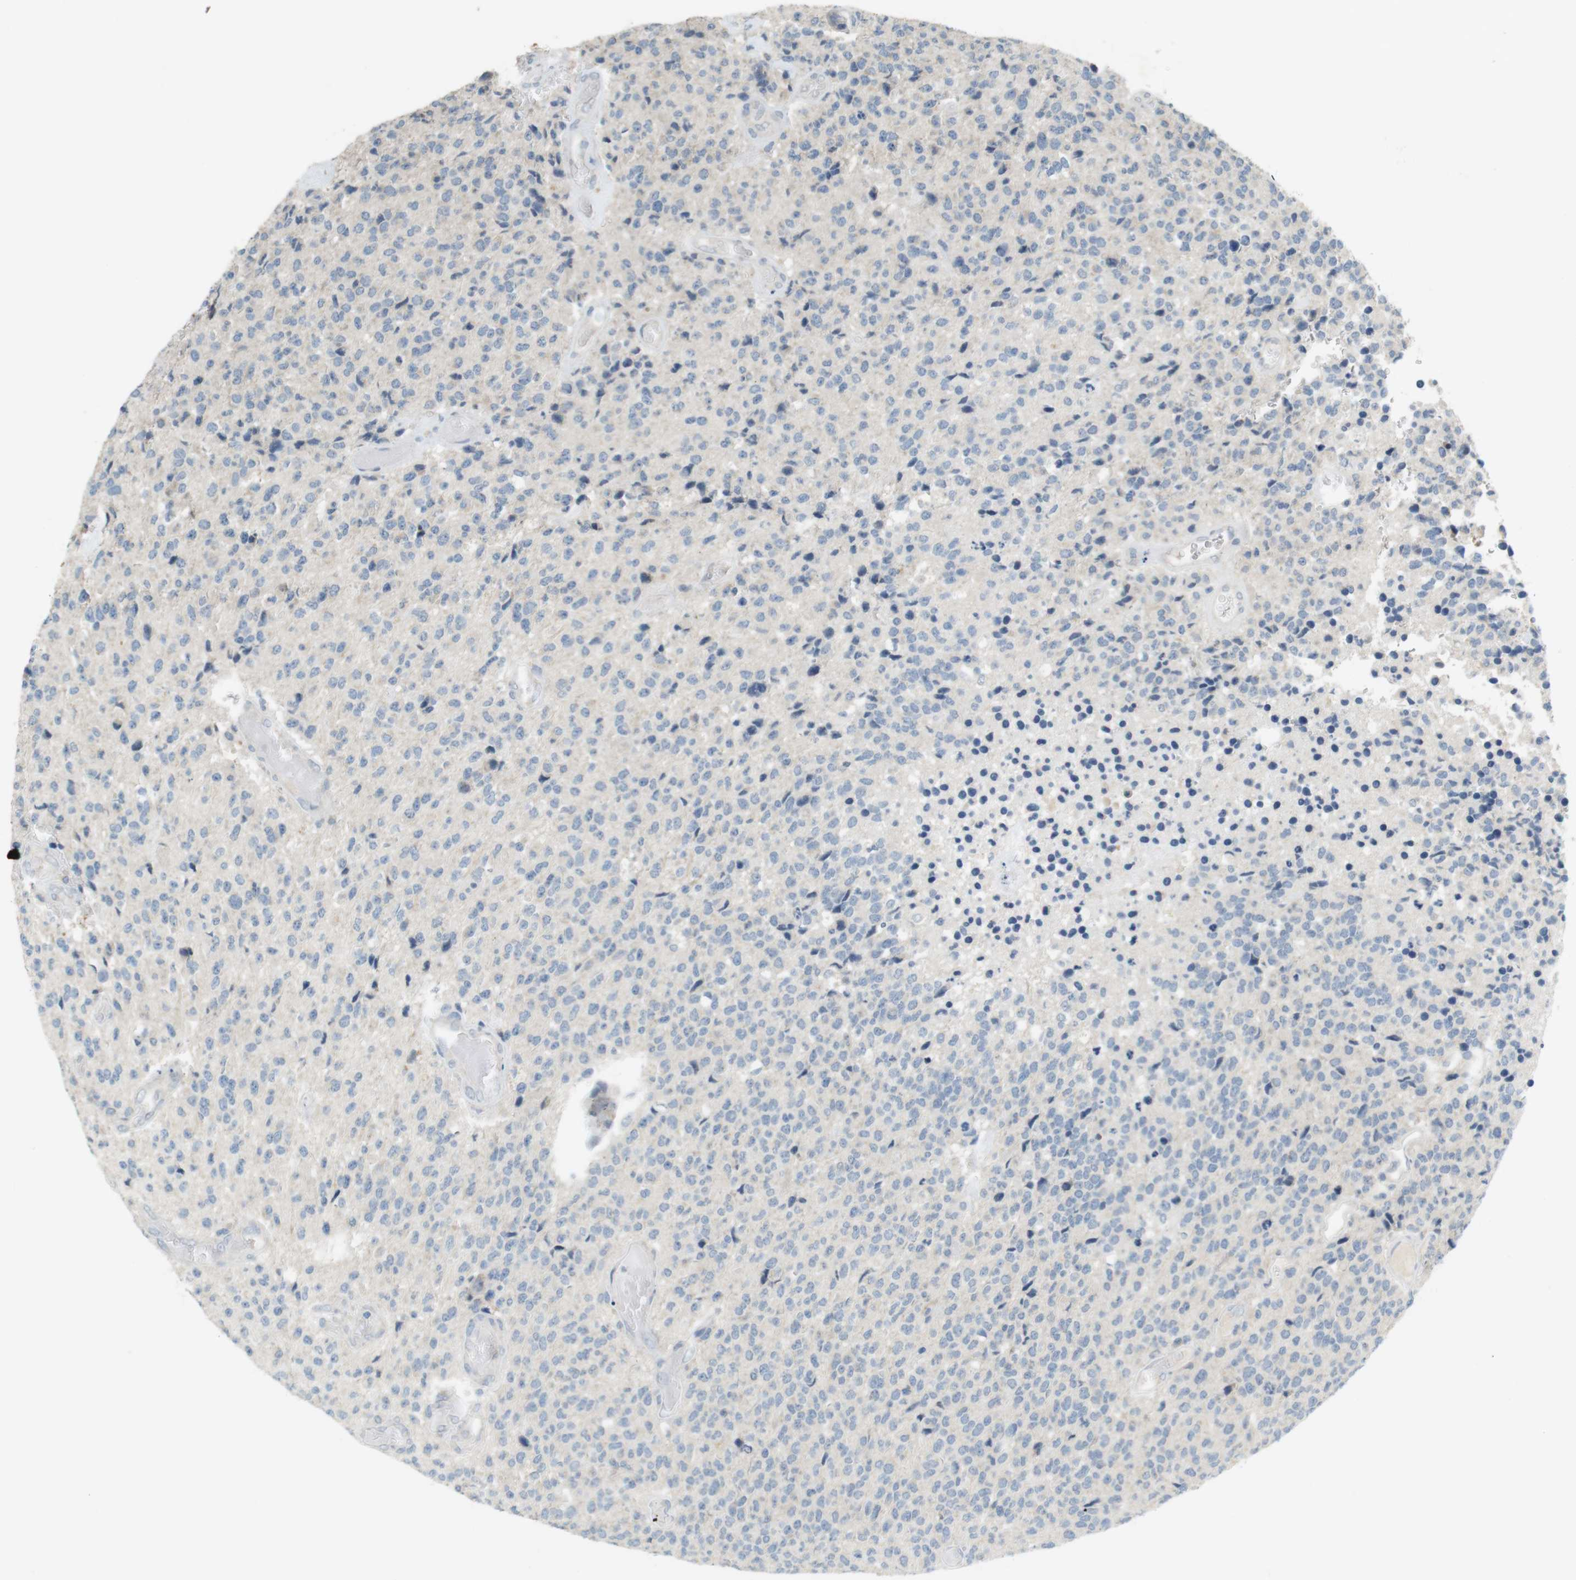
{"staining": {"intensity": "negative", "quantity": "none", "location": "none"}, "tissue": "glioma", "cell_type": "Tumor cells", "image_type": "cancer", "snomed": [{"axis": "morphology", "description": "Glioma, malignant, High grade"}, {"axis": "topography", "description": "pancreas cauda"}], "caption": "This image is of malignant high-grade glioma stained with IHC to label a protein in brown with the nuclei are counter-stained blue. There is no positivity in tumor cells.", "gene": "MUC5B", "patient": {"sex": "male", "age": 60}}